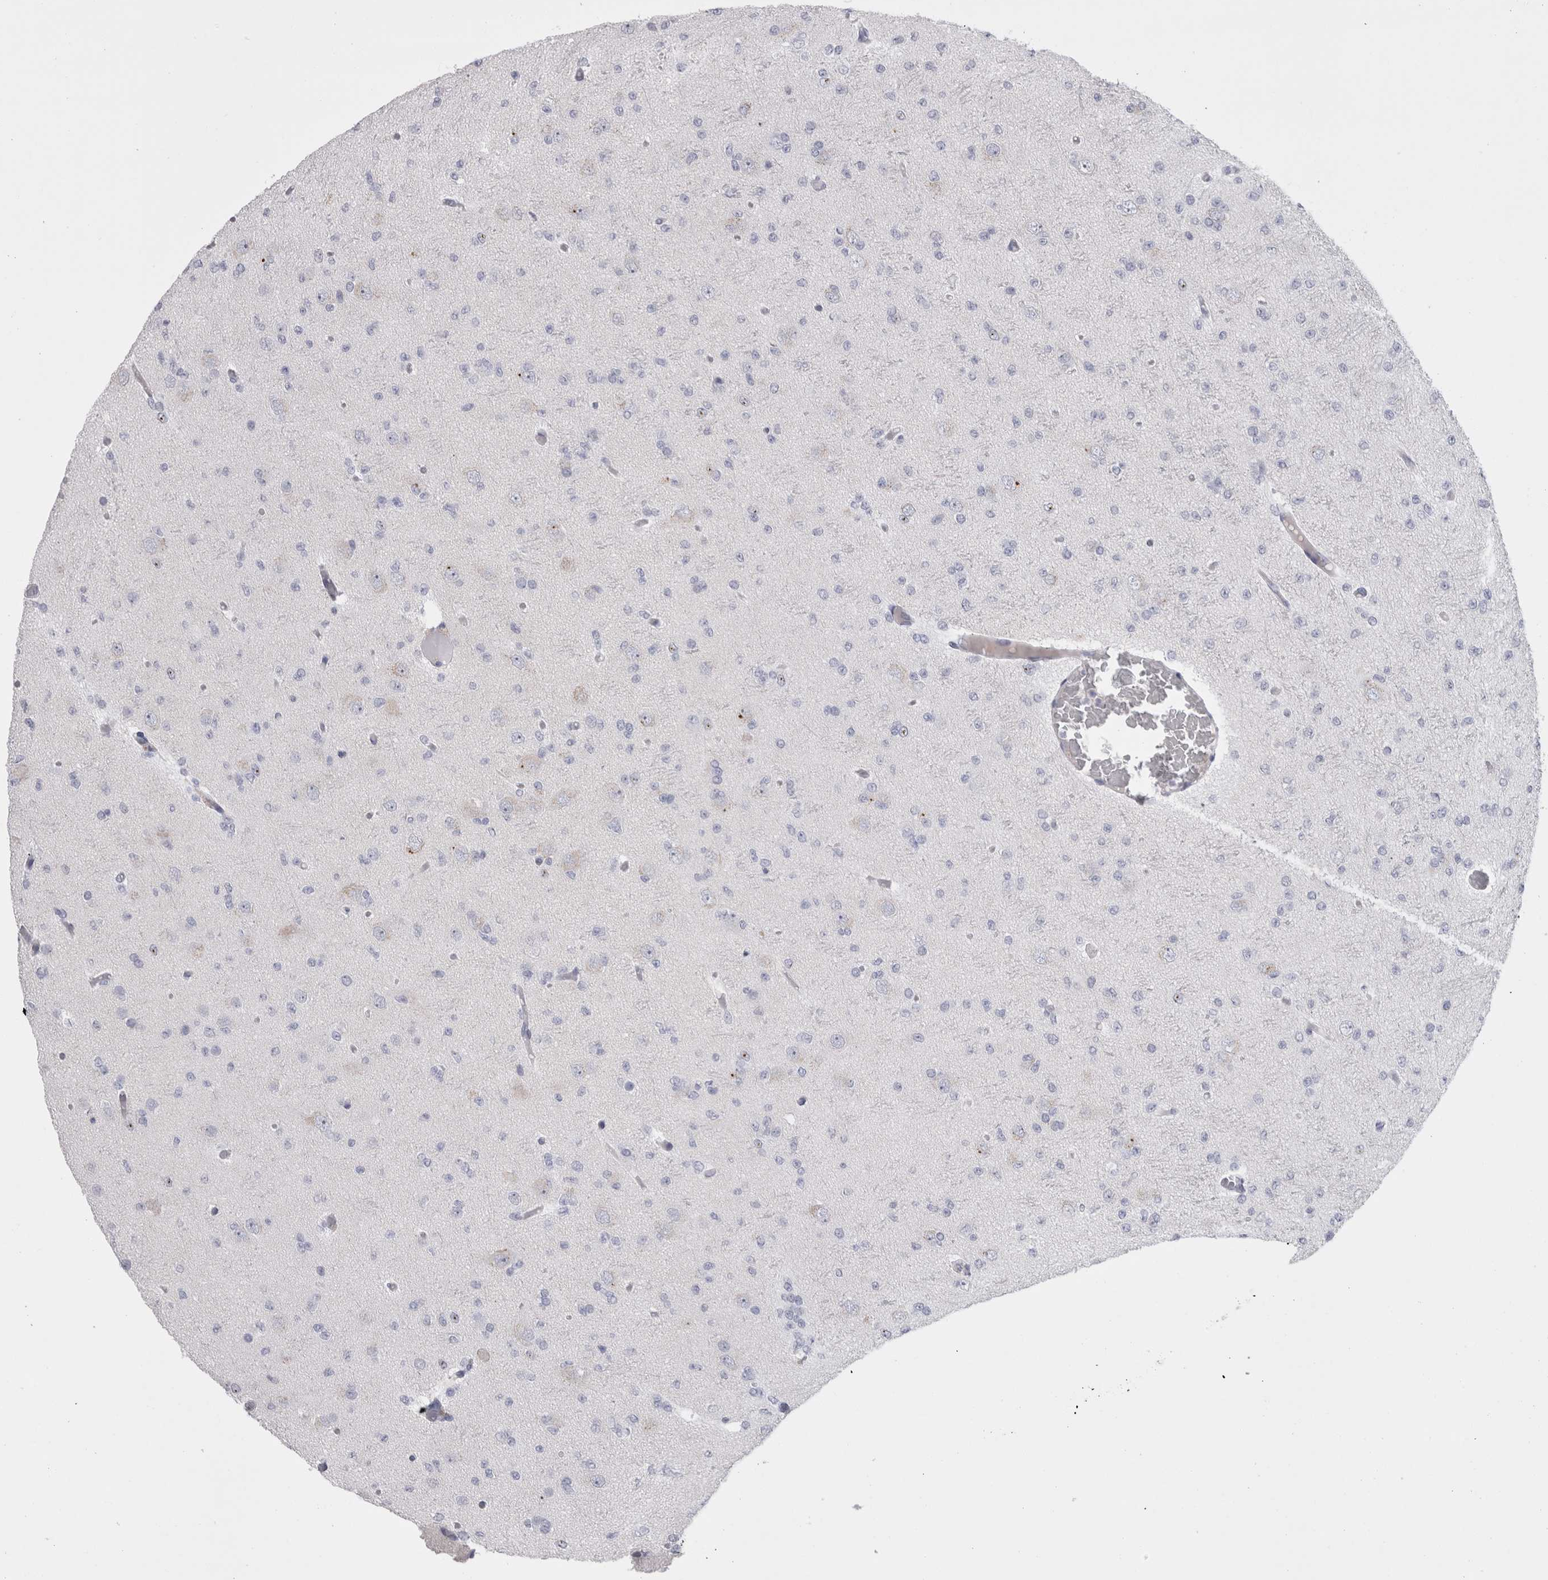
{"staining": {"intensity": "negative", "quantity": "none", "location": "none"}, "tissue": "glioma", "cell_type": "Tumor cells", "image_type": "cancer", "snomed": [{"axis": "morphology", "description": "Glioma, malignant, Low grade"}, {"axis": "topography", "description": "Brain"}], "caption": "DAB (3,3'-diaminobenzidine) immunohistochemical staining of human malignant glioma (low-grade) displays no significant positivity in tumor cells. Nuclei are stained in blue.", "gene": "PWP2", "patient": {"sex": "female", "age": 22}}